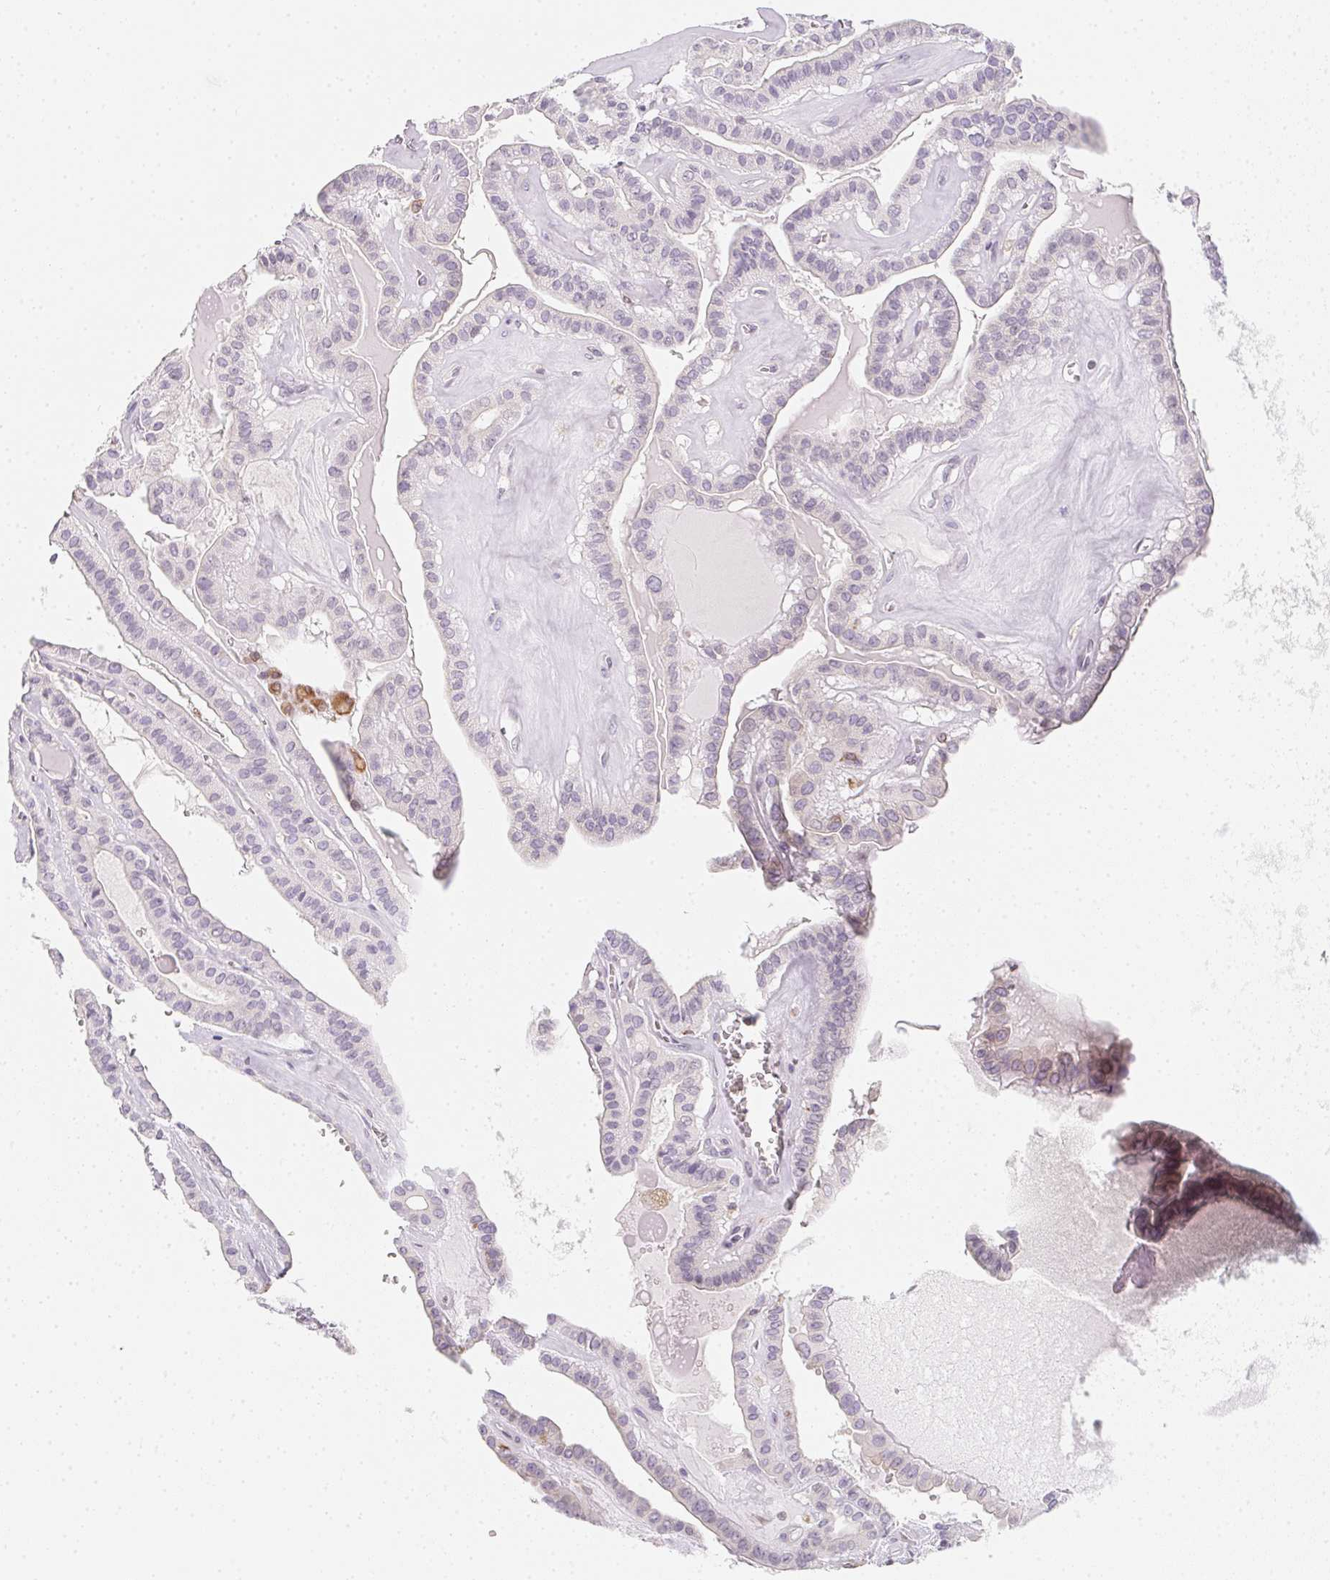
{"staining": {"intensity": "negative", "quantity": "none", "location": "none"}, "tissue": "thyroid cancer", "cell_type": "Tumor cells", "image_type": "cancer", "snomed": [{"axis": "morphology", "description": "Papillary adenocarcinoma, NOS"}, {"axis": "topography", "description": "Thyroid gland"}], "caption": "An IHC photomicrograph of thyroid cancer is shown. There is no staining in tumor cells of thyroid cancer. Brightfield microscopy of immunohistochemistry (IHC) stained with DAB (3,3'-diaminobenzidine) (brown) and hematoxylin (blue), captured at high magnification.", "gene": "SOAT1", "patient": {"sex": "male", "age": 52}}